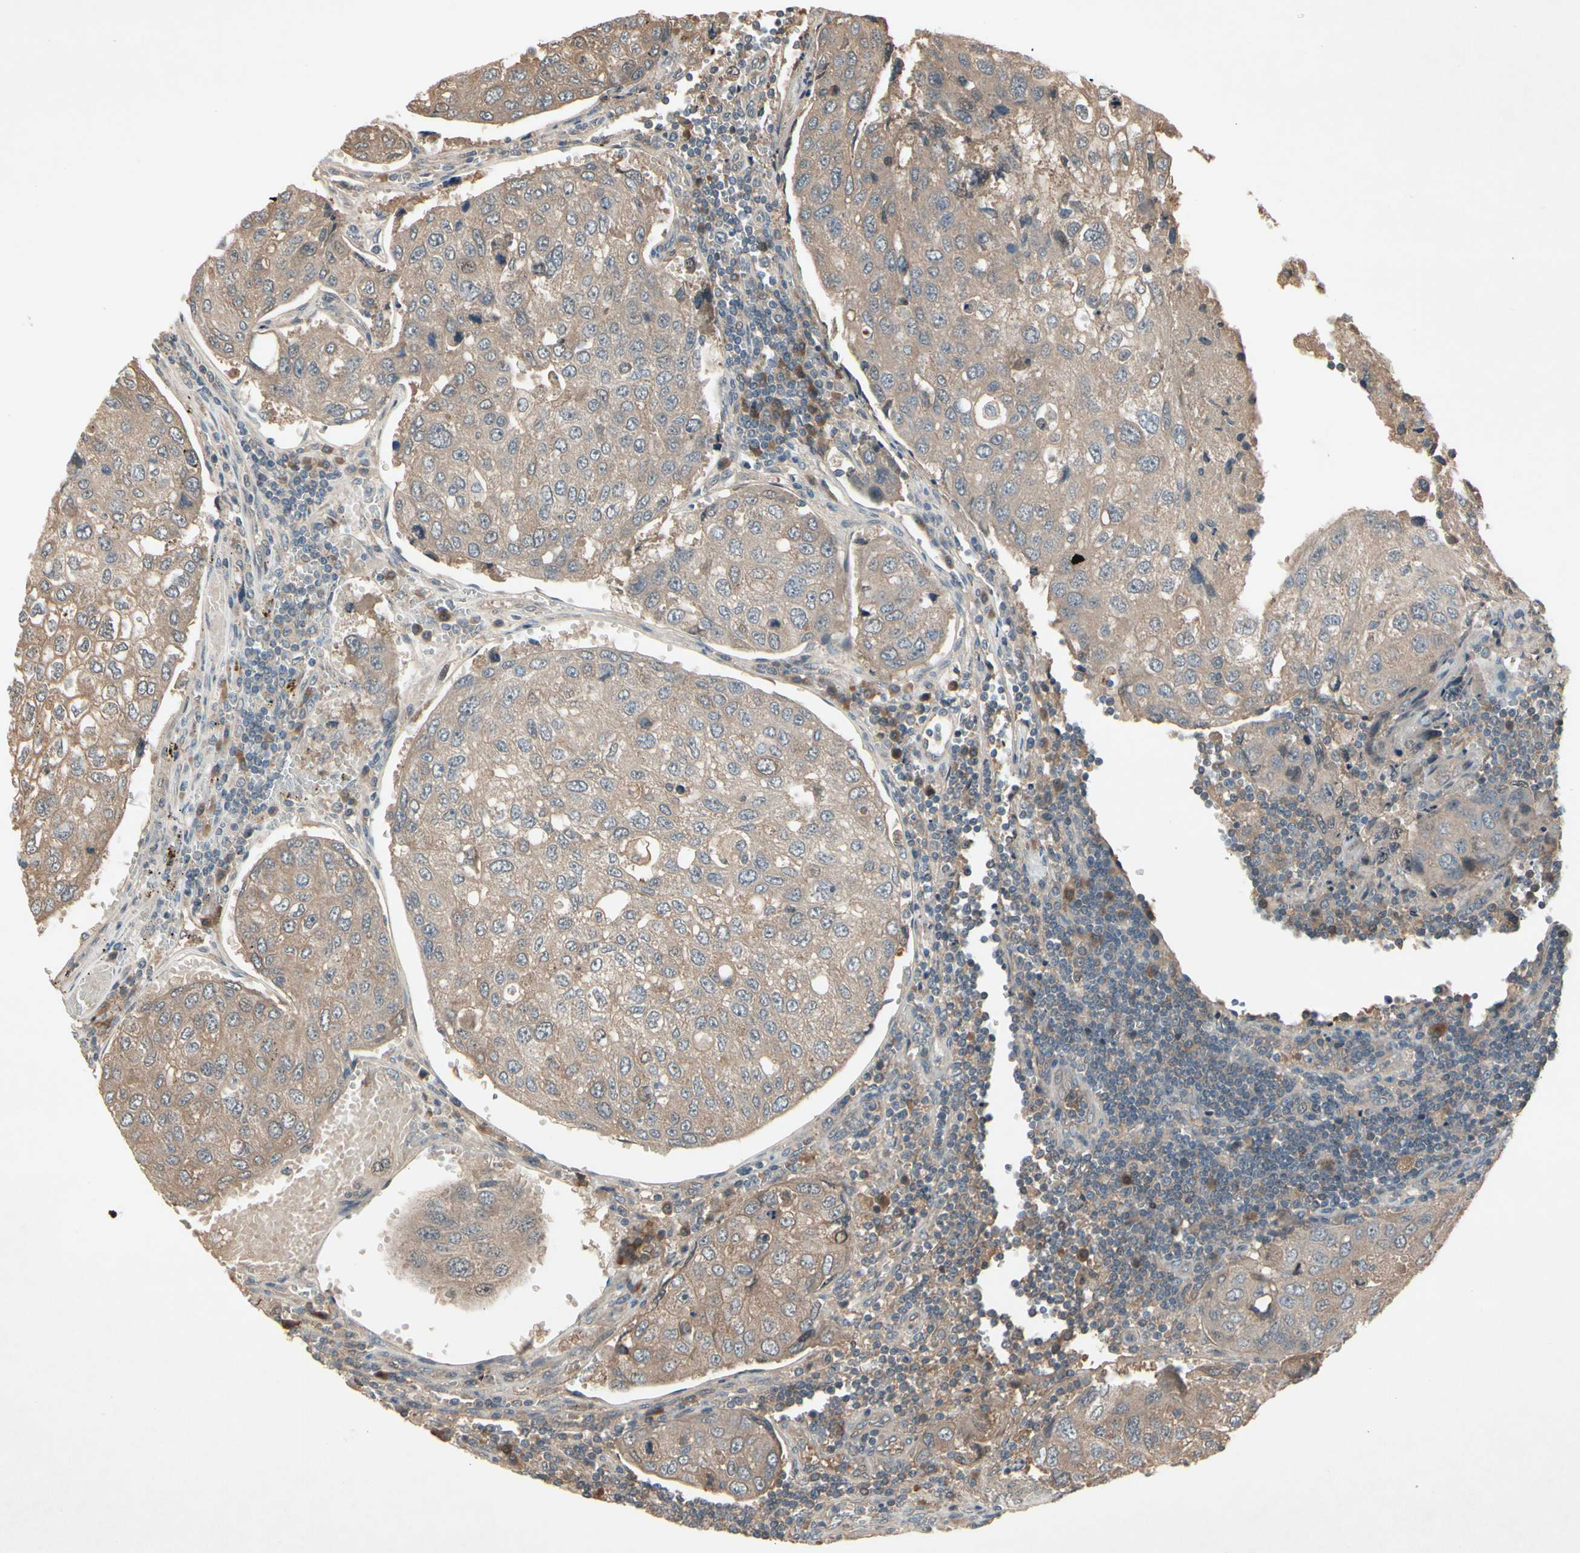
{"staining": {"intensity": "moderate", "quantity": ">75%", "location": "cytoplasmic/membranous"}, "tissue": "urothelial cancer", "cell_type": "Tumor cells", "image_type": "cancer", "snomed": [{"axis": "morphology", "description": "Urothelial carcinoma, High grade"}, {"axis": "topography", "description": "Lymph node"}, {"axis": "topography", "description": "Urinary bladder"}], "caption": "Protein expression analysis of urothelial carcinoma (high-grade) shows moderate cytoplasmic/membranous staining in approximately >75% of tumor cells.", "gene": "NSF", "patient": {"sex": "male", "age": 51}}